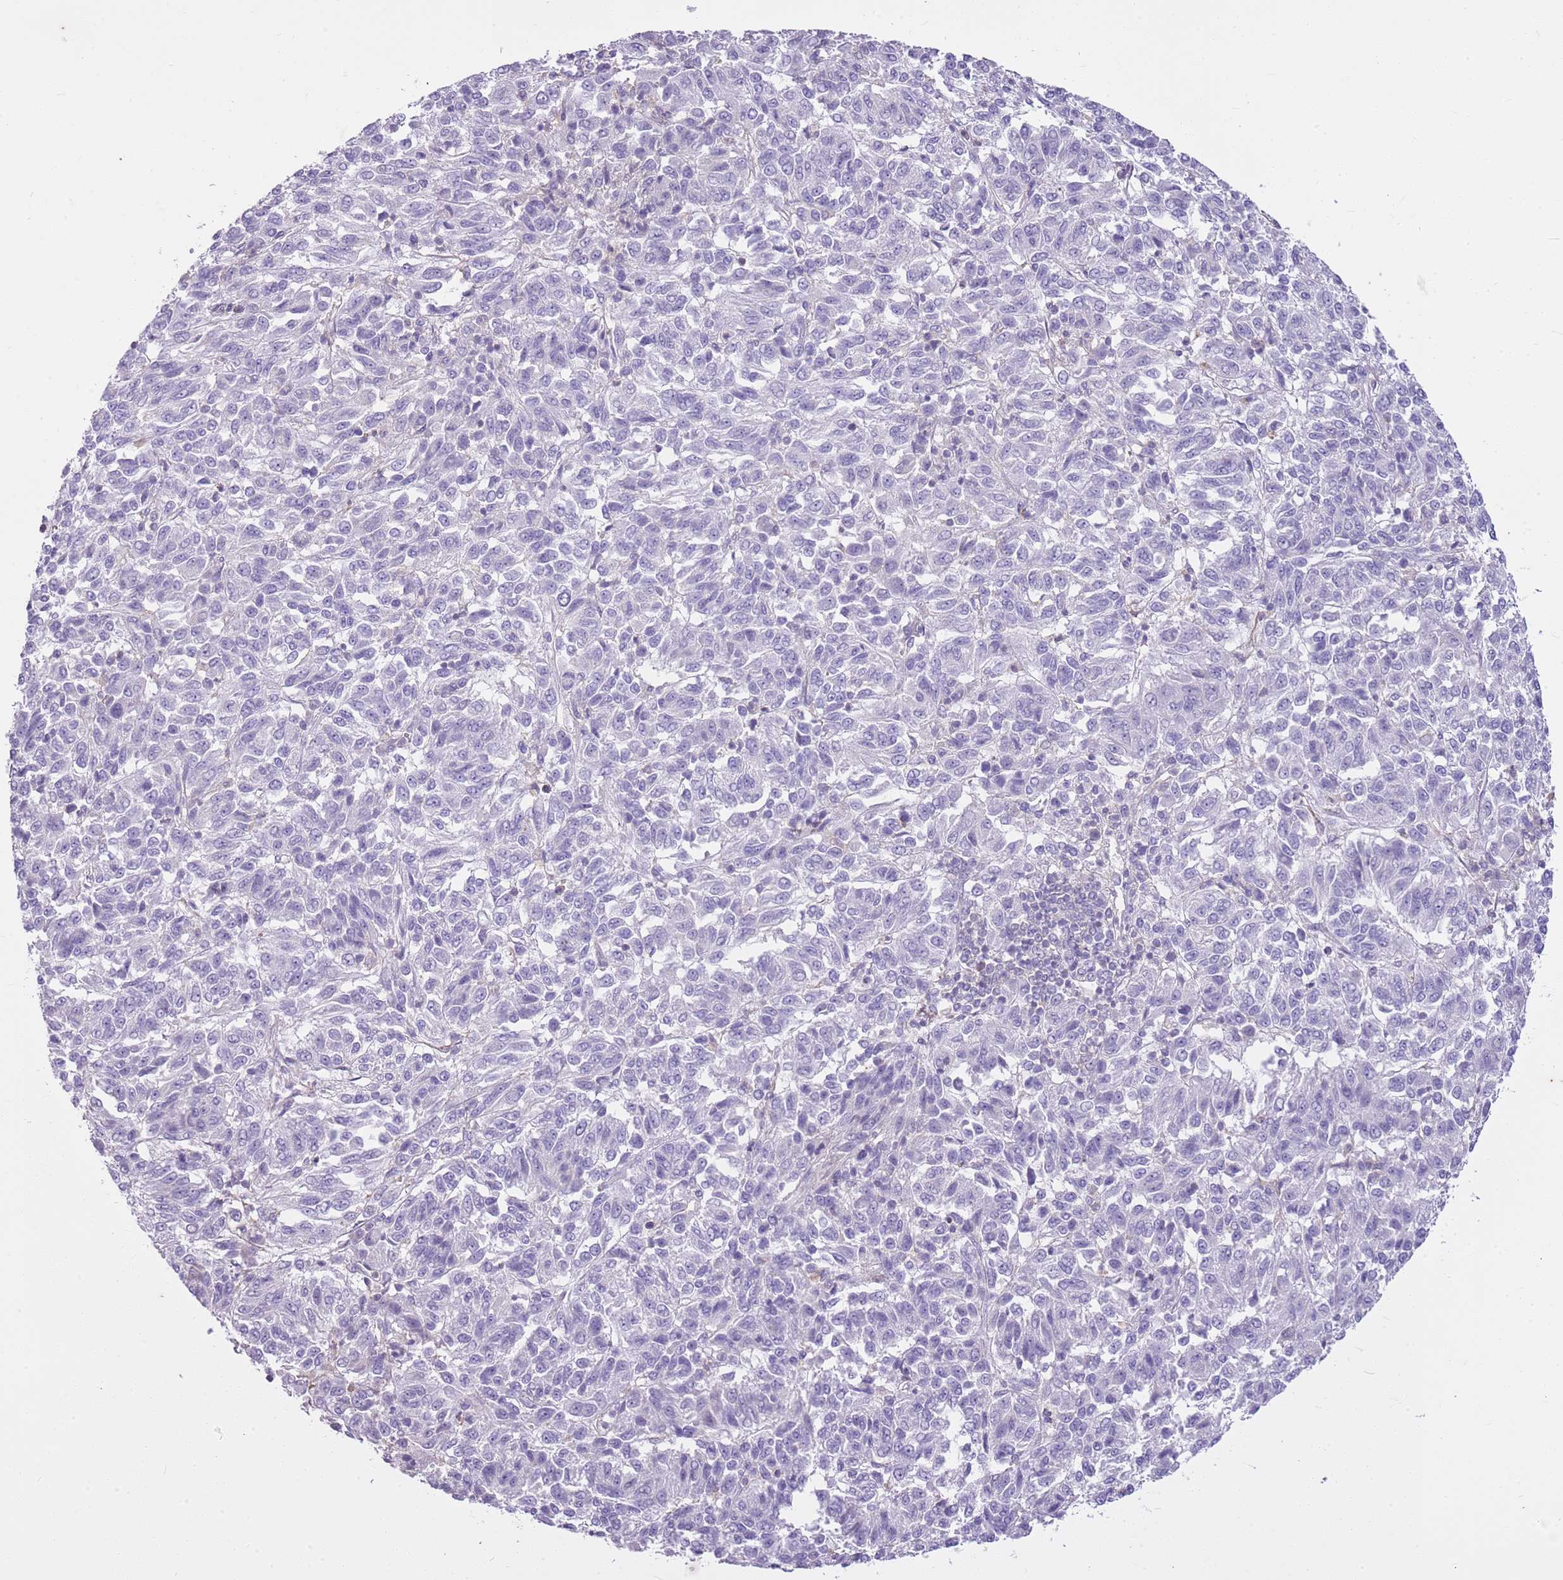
{"staining": {"intensity": "negative", "quantity": "none", "location": "none"}, "tissue": "melanoma", "cell_type": "Tumor cells", "image_type": "cancer", "snomed": [{"axis": "morphology", "description": "Malignant melanoma, Metastatic site"}, {"axis": "topography", "description": "Lung"}], "caption": "Malignant melanoma (metastatic site) was stained to show a protein in brown. There is no significant expression in tumor cells.", "gene": "CNPPD1", "patient": {"sex": "male", "age": 64}}